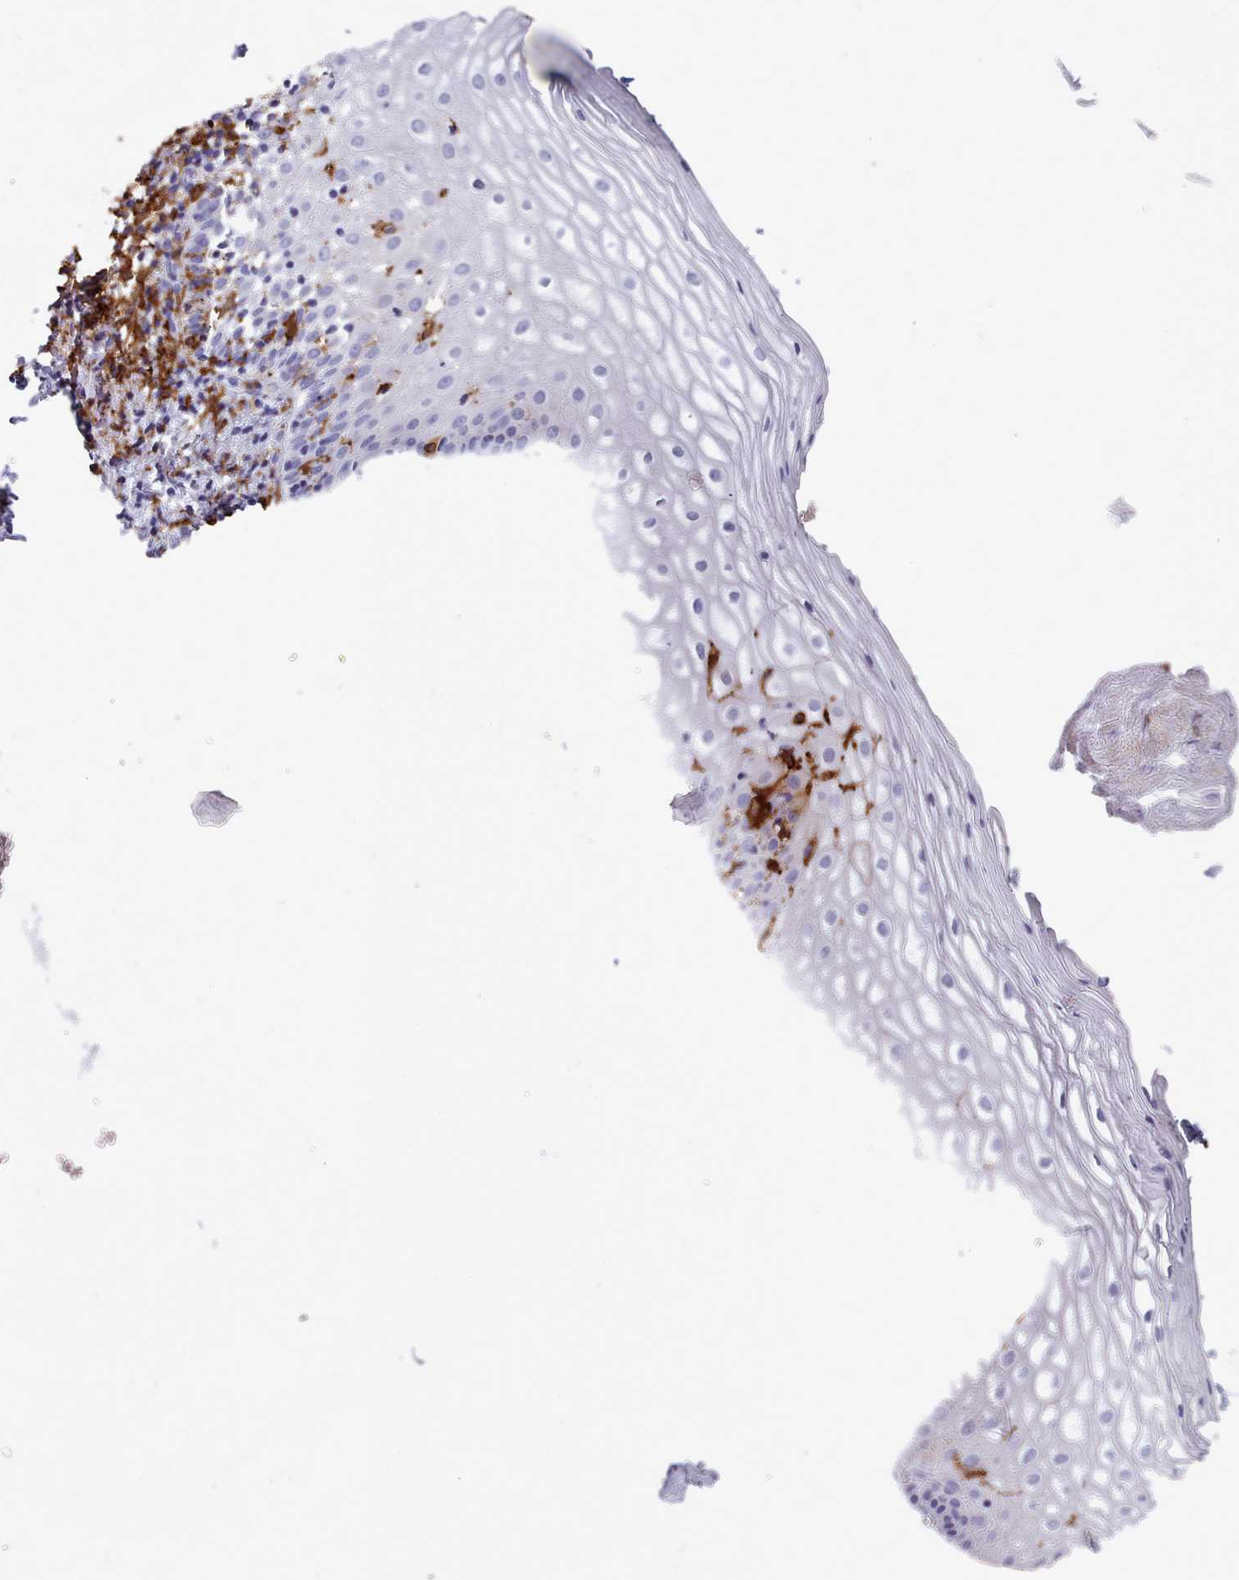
{"staining": {"intensity": "negative", "quantity": "none", "location": "none"}, "tissue": "vagina", "cell_type": "Squamous epithelial cells", "image_type": "normal", "snomed": [{"axis": "morphology", "description": "Normal tissue, NOS"}, {"axis": "topography", "description": "Vagina"}], "caption": "Immunohistochemistry (IHC) image of benign vagina: human vagina stained with DAB exhibits no significant protein staining in squamous epithelial cells.", "gene": "AIF1", "patient": {"sex": "female", "age": 56}}